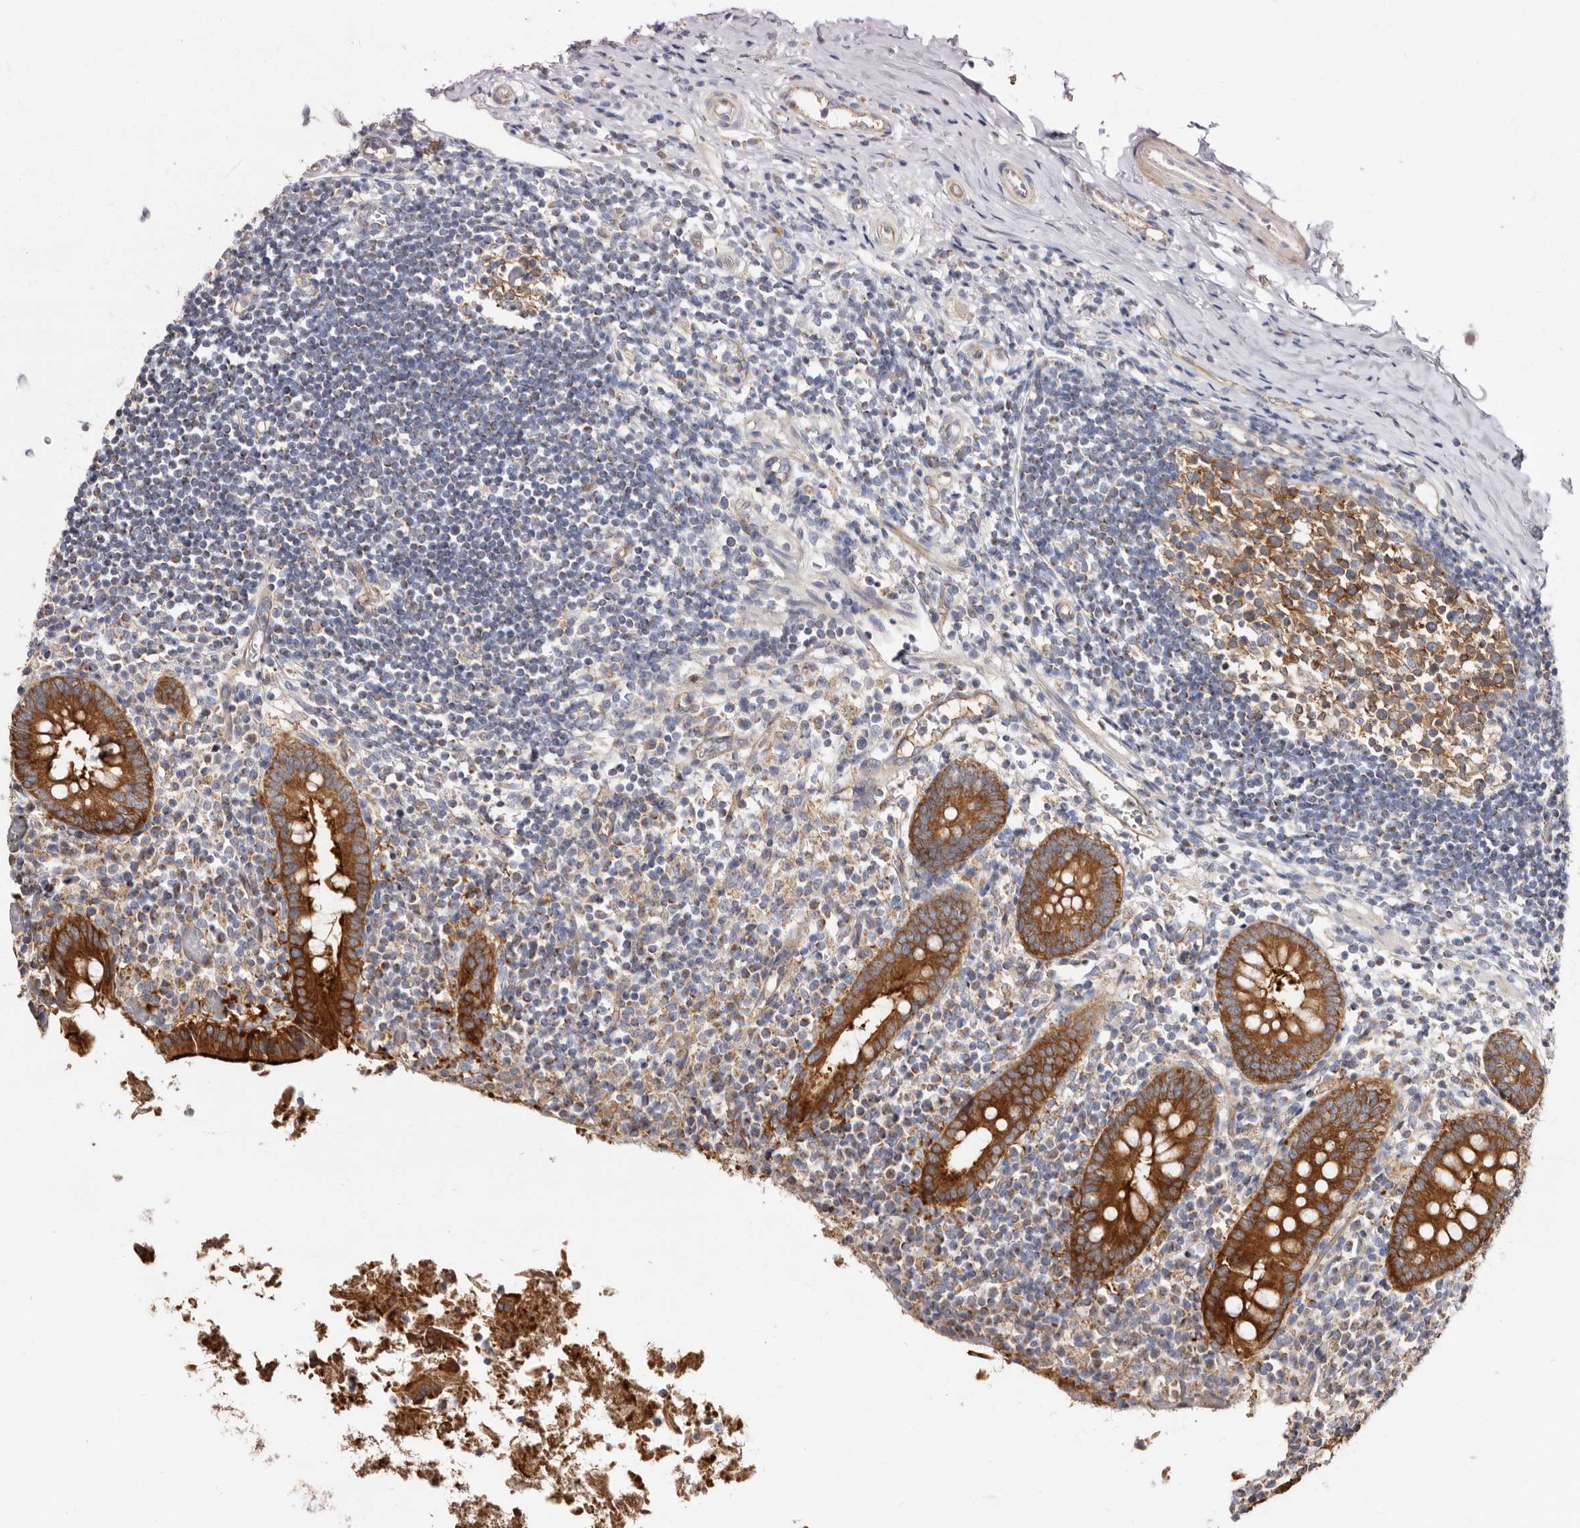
{"staining": {"intensity": "strong", "quantity": ">75%", "location": "cytoplasmic/membranous"}, "tissue": "appendix", "cell_type": "Glandular cells", "image_type": "normal", "snomed": [{"axis": "morphology", "description": "Normal tissue, NOS"}, {"axis": "topography", "description": "Appendix"}], "caption": "DAB (3,3'-diaminobenzidine) immunohistochemical staining of normal appendix shows strong cytoplasmic/membranous protein positivity in about >75% of glandular cells. (DAB IHC with brightfield microscopy, high magnification).", "gene": "BAIAP2L1", "patient": {"sex": "female", "age": 17}}